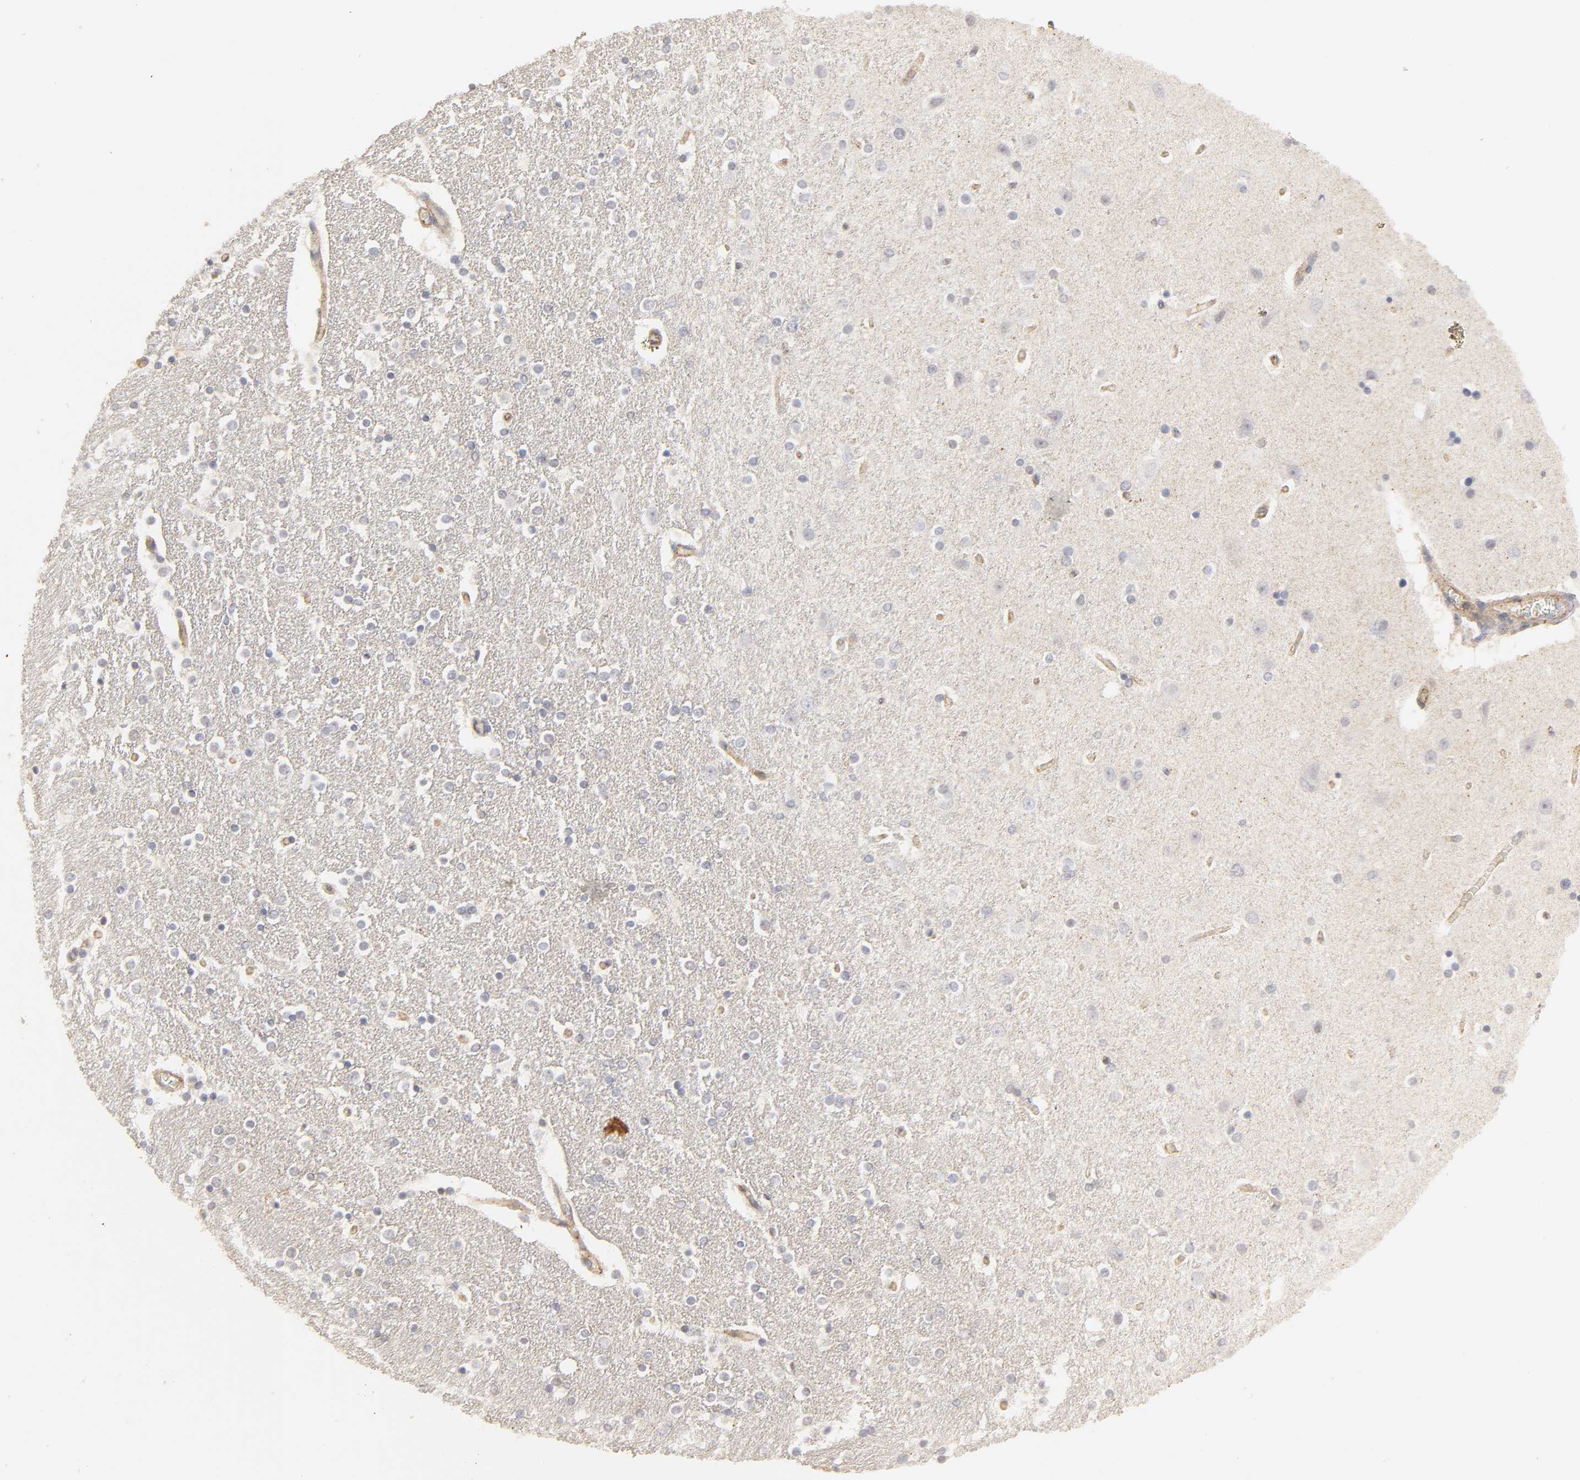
{"staining": {"intensity": "moderate", "quantity": "<25%", "location": "cytoplasmic/membranous"}, "tissue": "caudate", "cell_type": "Glial cells", "image_type": "normal", "snomed": [{"axis": "morphology", "description": "Normal tissue, NOS"}, {"axis": "topography", "description": "Lateral ventricle wall"}], "caption": "There is low levels of moderate cytoplasmic/membranous positivity in glial cells of normal caudate, as demonstrated by immunohistochemical staining (brown color).", "gene": "SH3GLB1", "patient": {"sex": "female", "age": 54}}